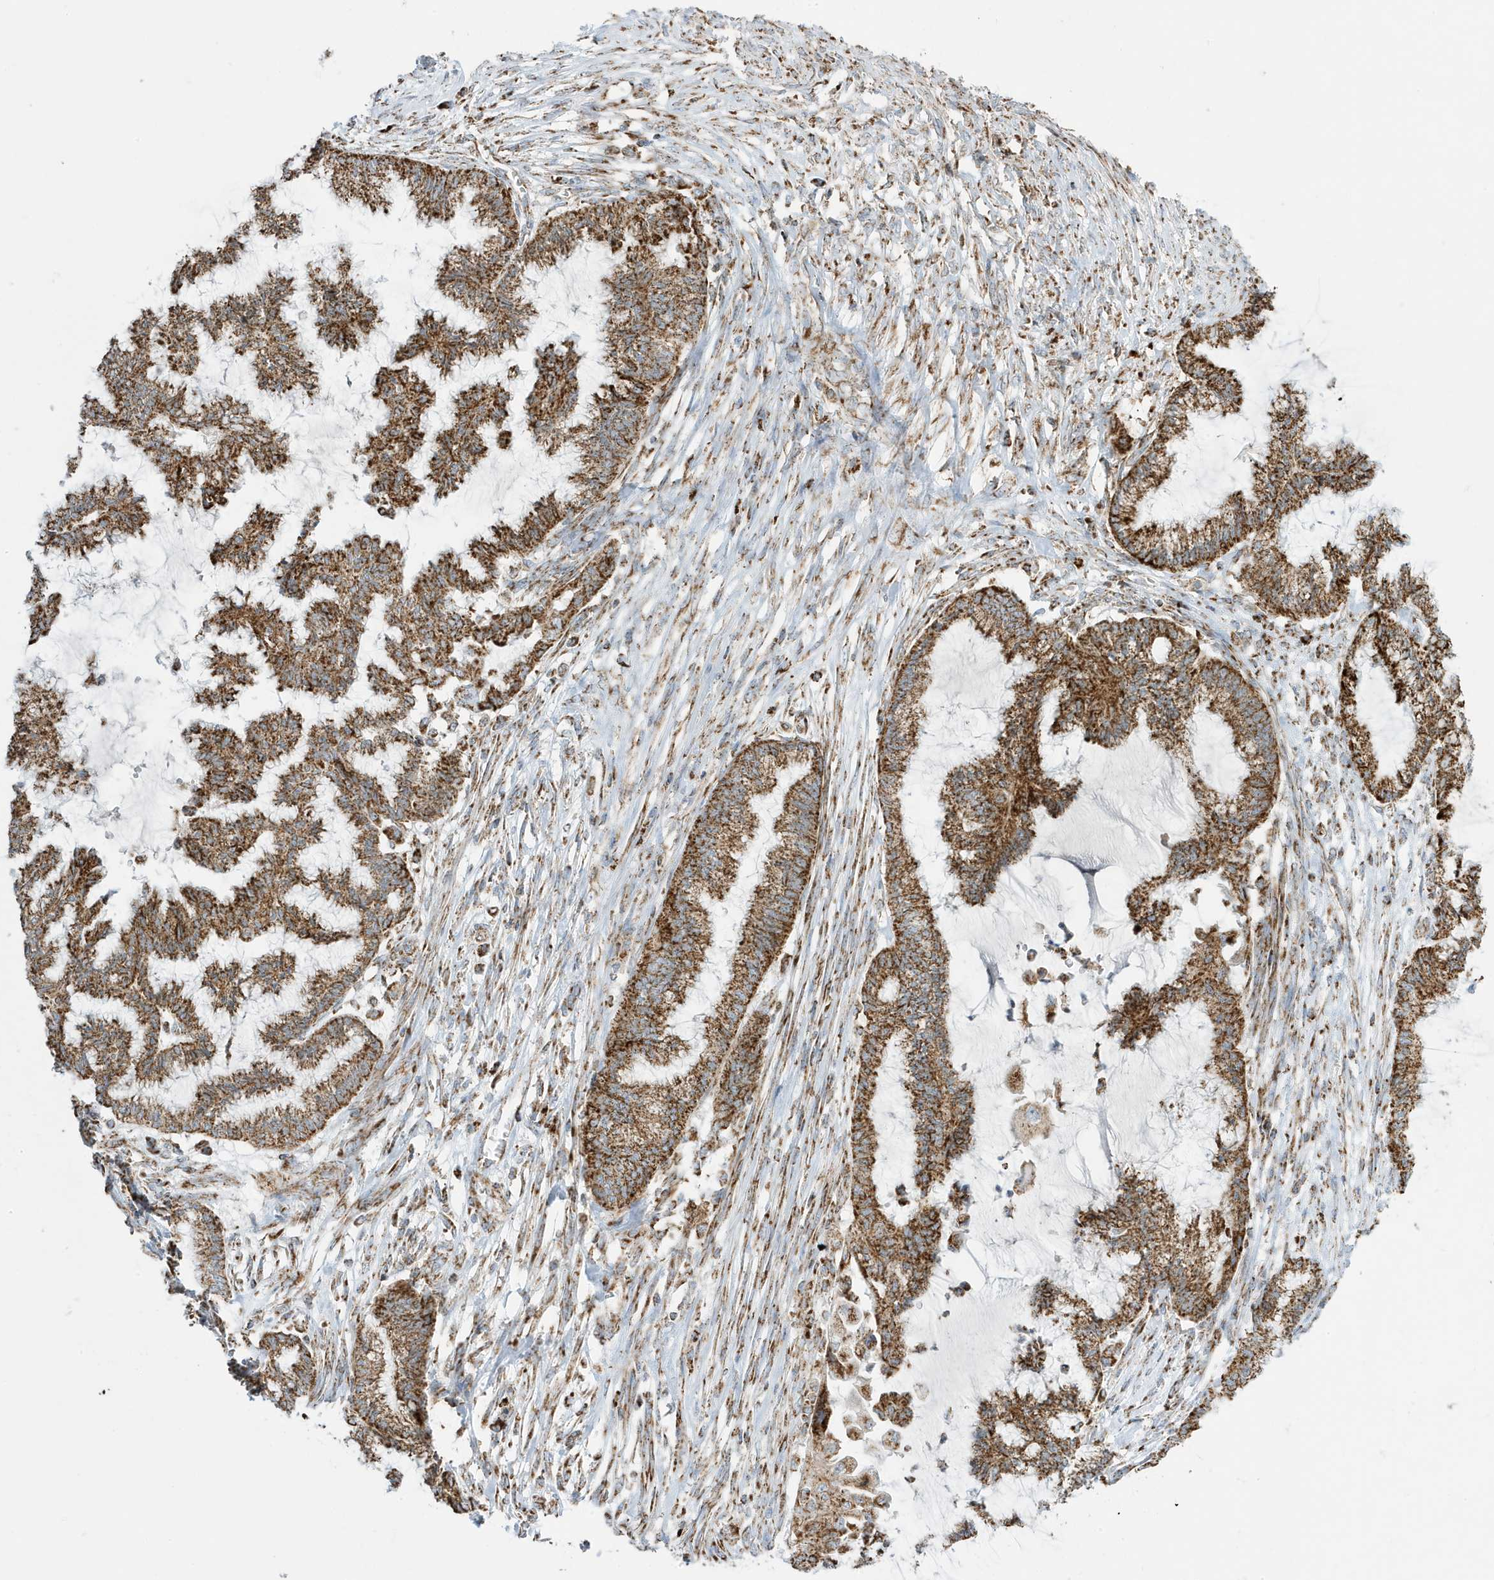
{"staining": {"intensity": "strong", "quantity": ">75%", "location": "cytoplasmic/membranous"}, "tissue": "endometrial cancer", "cell_type": "Tumor cells", "image_type": "cancer", "snomed": [{"axis": "morphology", "description": "Adenocarcinoma, NOS"}, {"axis": "topography", "description": "Endometrium"}], "caption": "Protein staining by immunohistochemistry reveals strong cytoplasmic/membranous staining in approximately >75% of tumor cells in endometrial cancer (adenocarcinoma). (IHC, brightfield microscopy, high magnification).", "gene": "ATP5ME", "patient": {"sex": "female", "age": 86}}